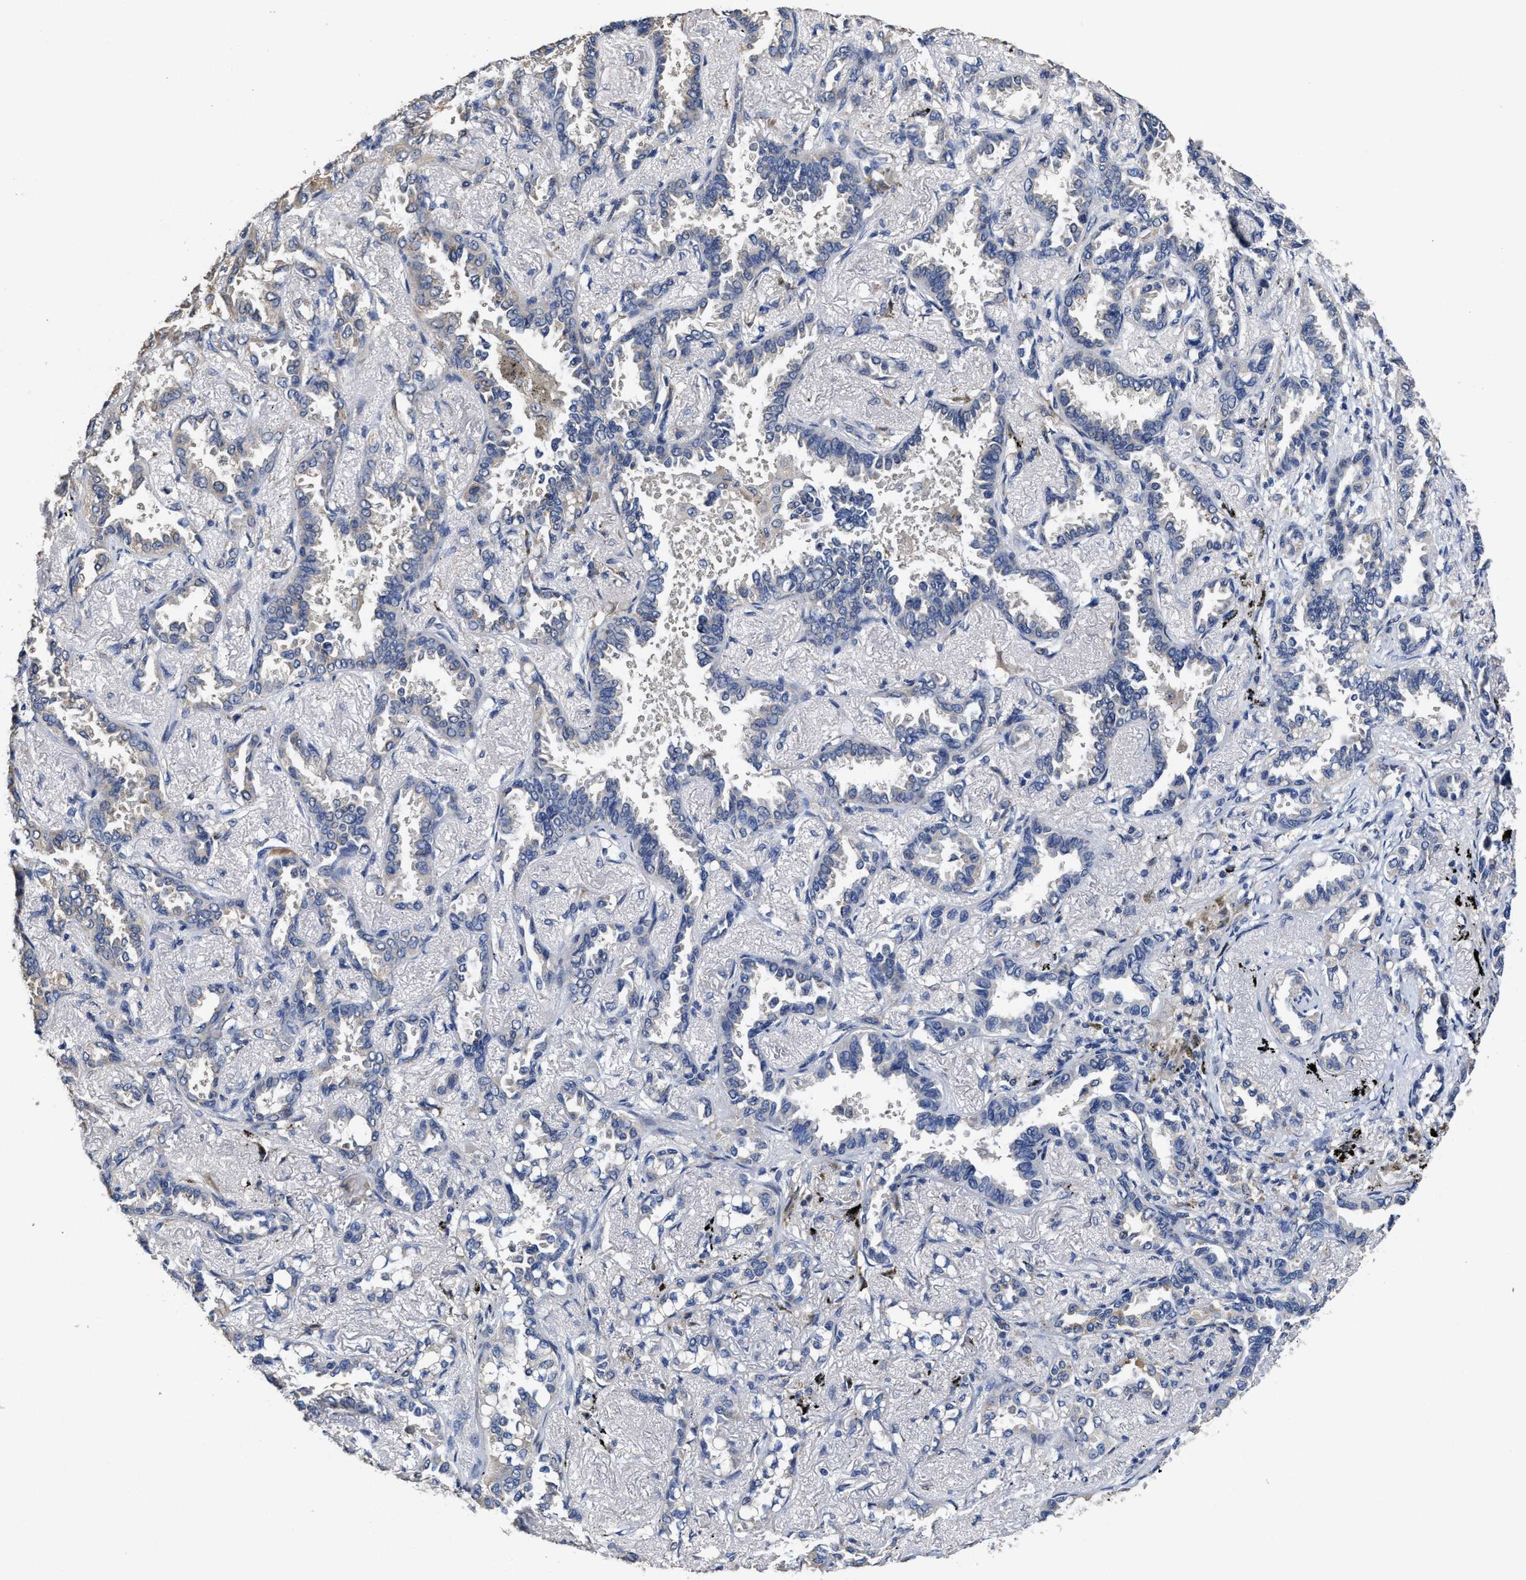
{"staining": {"intensity": "negative", "quantity": "none", "location": "none"}, "tissue": "lung cancer", "cell_type": "Tumor cells", "image_type": "cancer", "snomed": [{"axis": "morphology", "description": "Adenocarcinoma, NOS"}, {"axis": "topography", "description": "Lung"}], "caption": "This is an immunohistochemistry image of lung cancer (adenocarcinoma). There is no staining in tumor cells.", "gene": "ZFAT", "patient": {"sex": "male", "age": 59}}